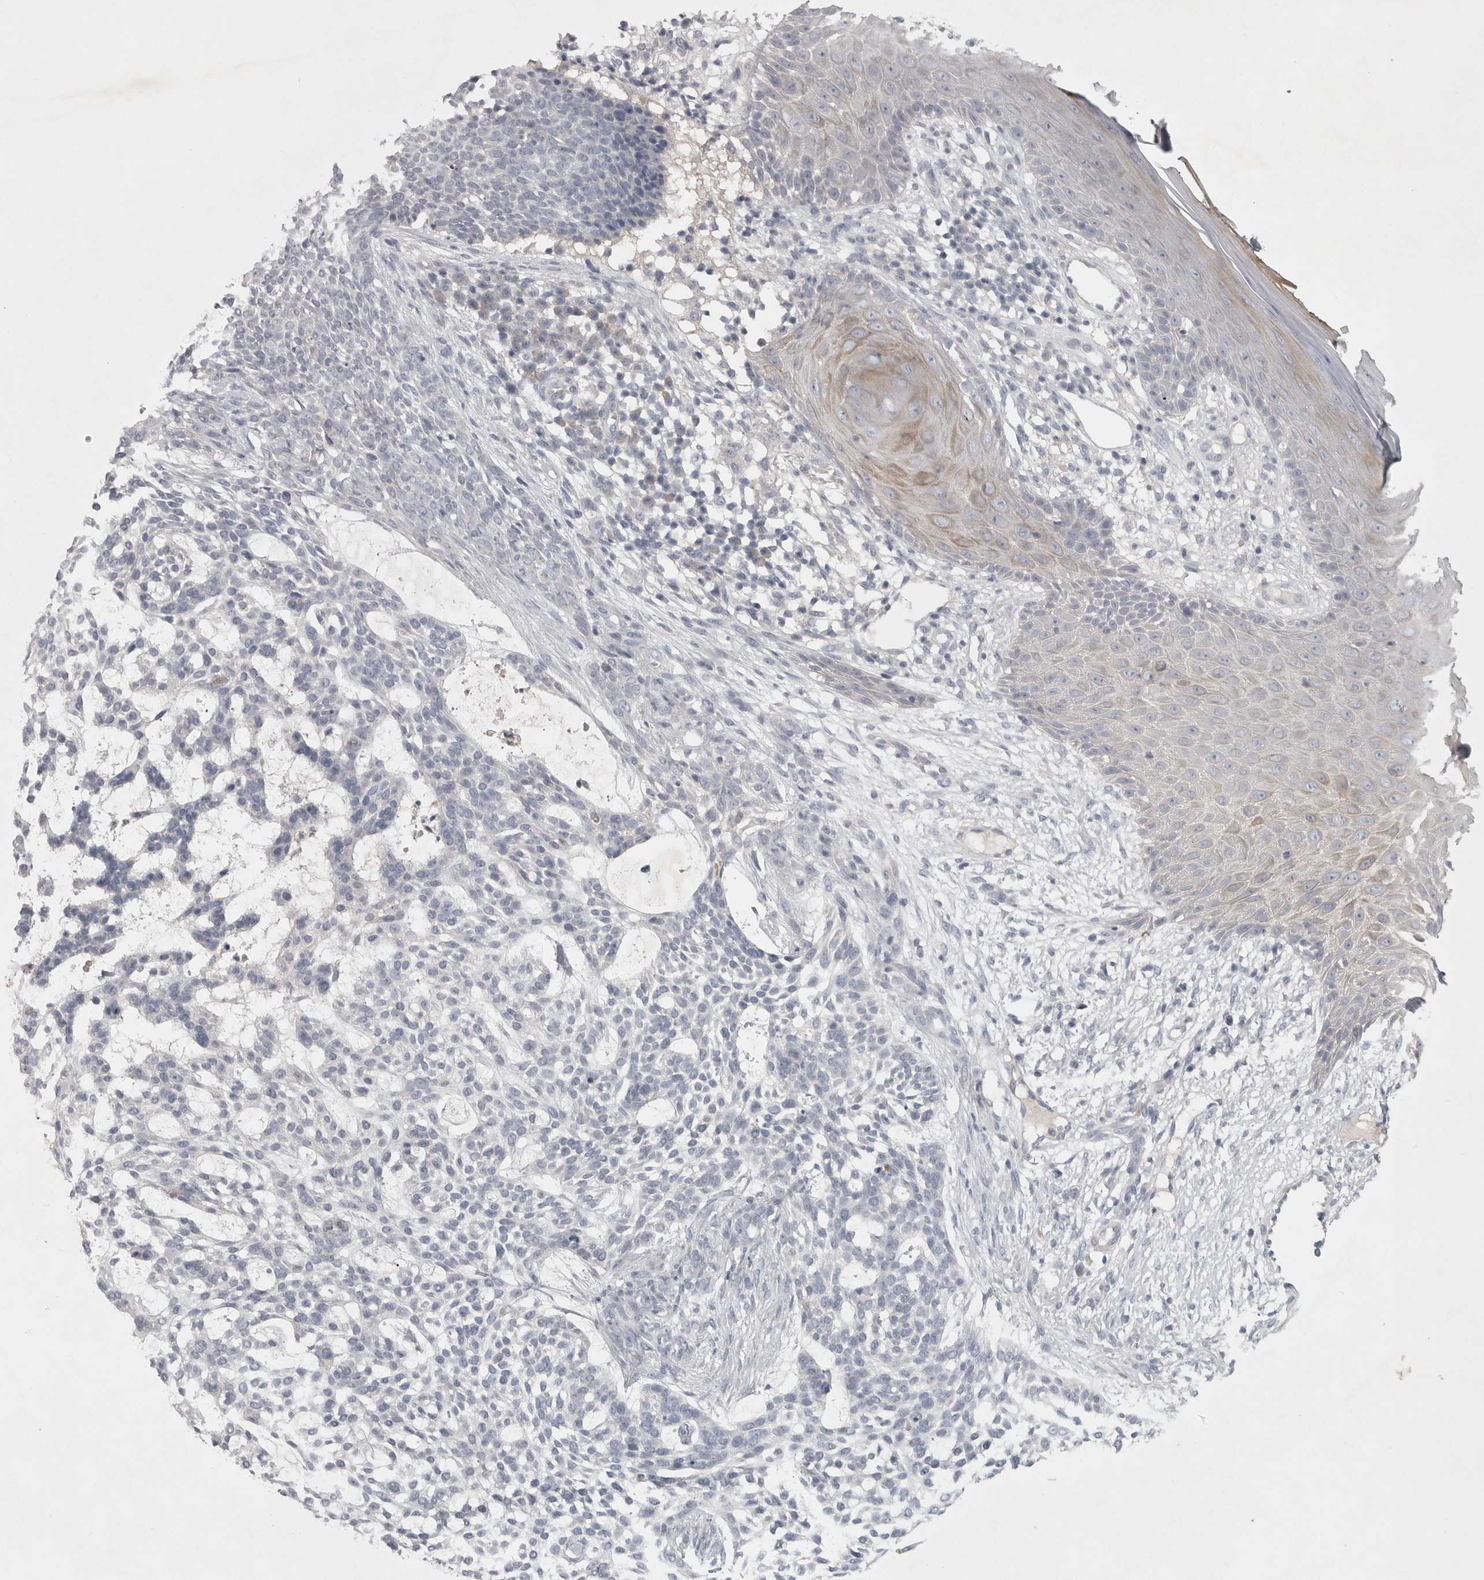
{"staining": {"intensity": "negative", "quantity": "none", "location": "none"}, "tissue": "skin cancer", "cell_type": "Tumor cells", "image_type": "cancer", "snomed": [{"axis": "morphology", "description": "Basal cell carcinoma"}, {"axis": "topography", "description": "Skin"}], "caption": "DAB immunohistochemical staining of skin basal cell carcinoma exhibits no significant positivity in tumor cells. (DAB IHC, high magnification).", "gene": "ENPP7", "patient": {"sex": "female", "age": 64}}